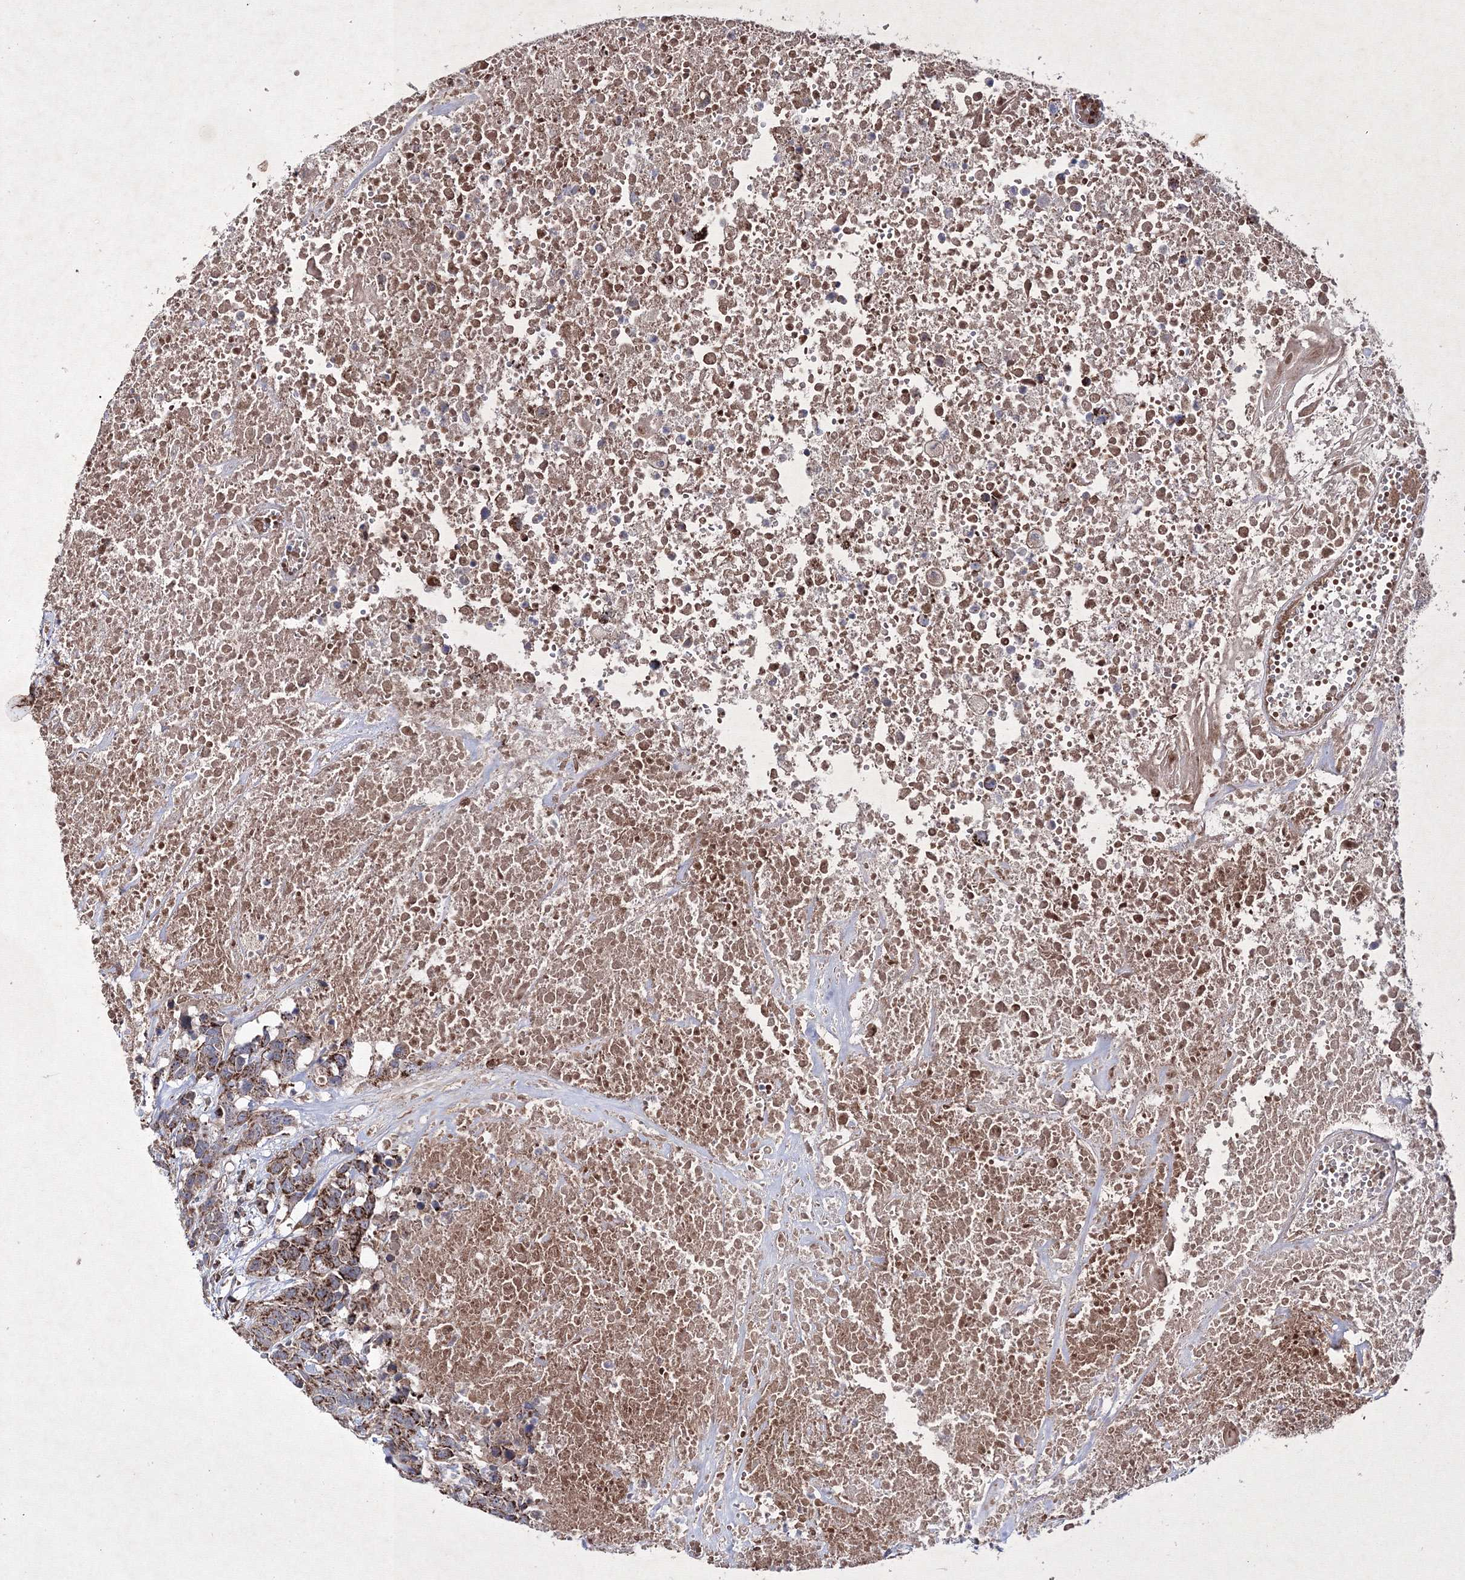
{"staining": {"intensity": "strong", "quantity": ">75%", "location": "cytoplasmic/membranous"}, "tissue": "head and neck cancer", "cell_type": "Tumor cells", "image_type": "cancer", "snomed": [{"axis": "morphology", "description": "Squamous cell carcinoma, NOS"}, {"axis": "topography", "description": "Head-Neck"}], "caption": "Immunohistochemistry (IHC) of human head and neck cancer (squamous cell carcinoma) shows high levels of strong cytoplasmic/membranous expression in approximately >75% of tumor cells.", "gene": "GFM1", "patient": {"sex": "male", "age": 66}}